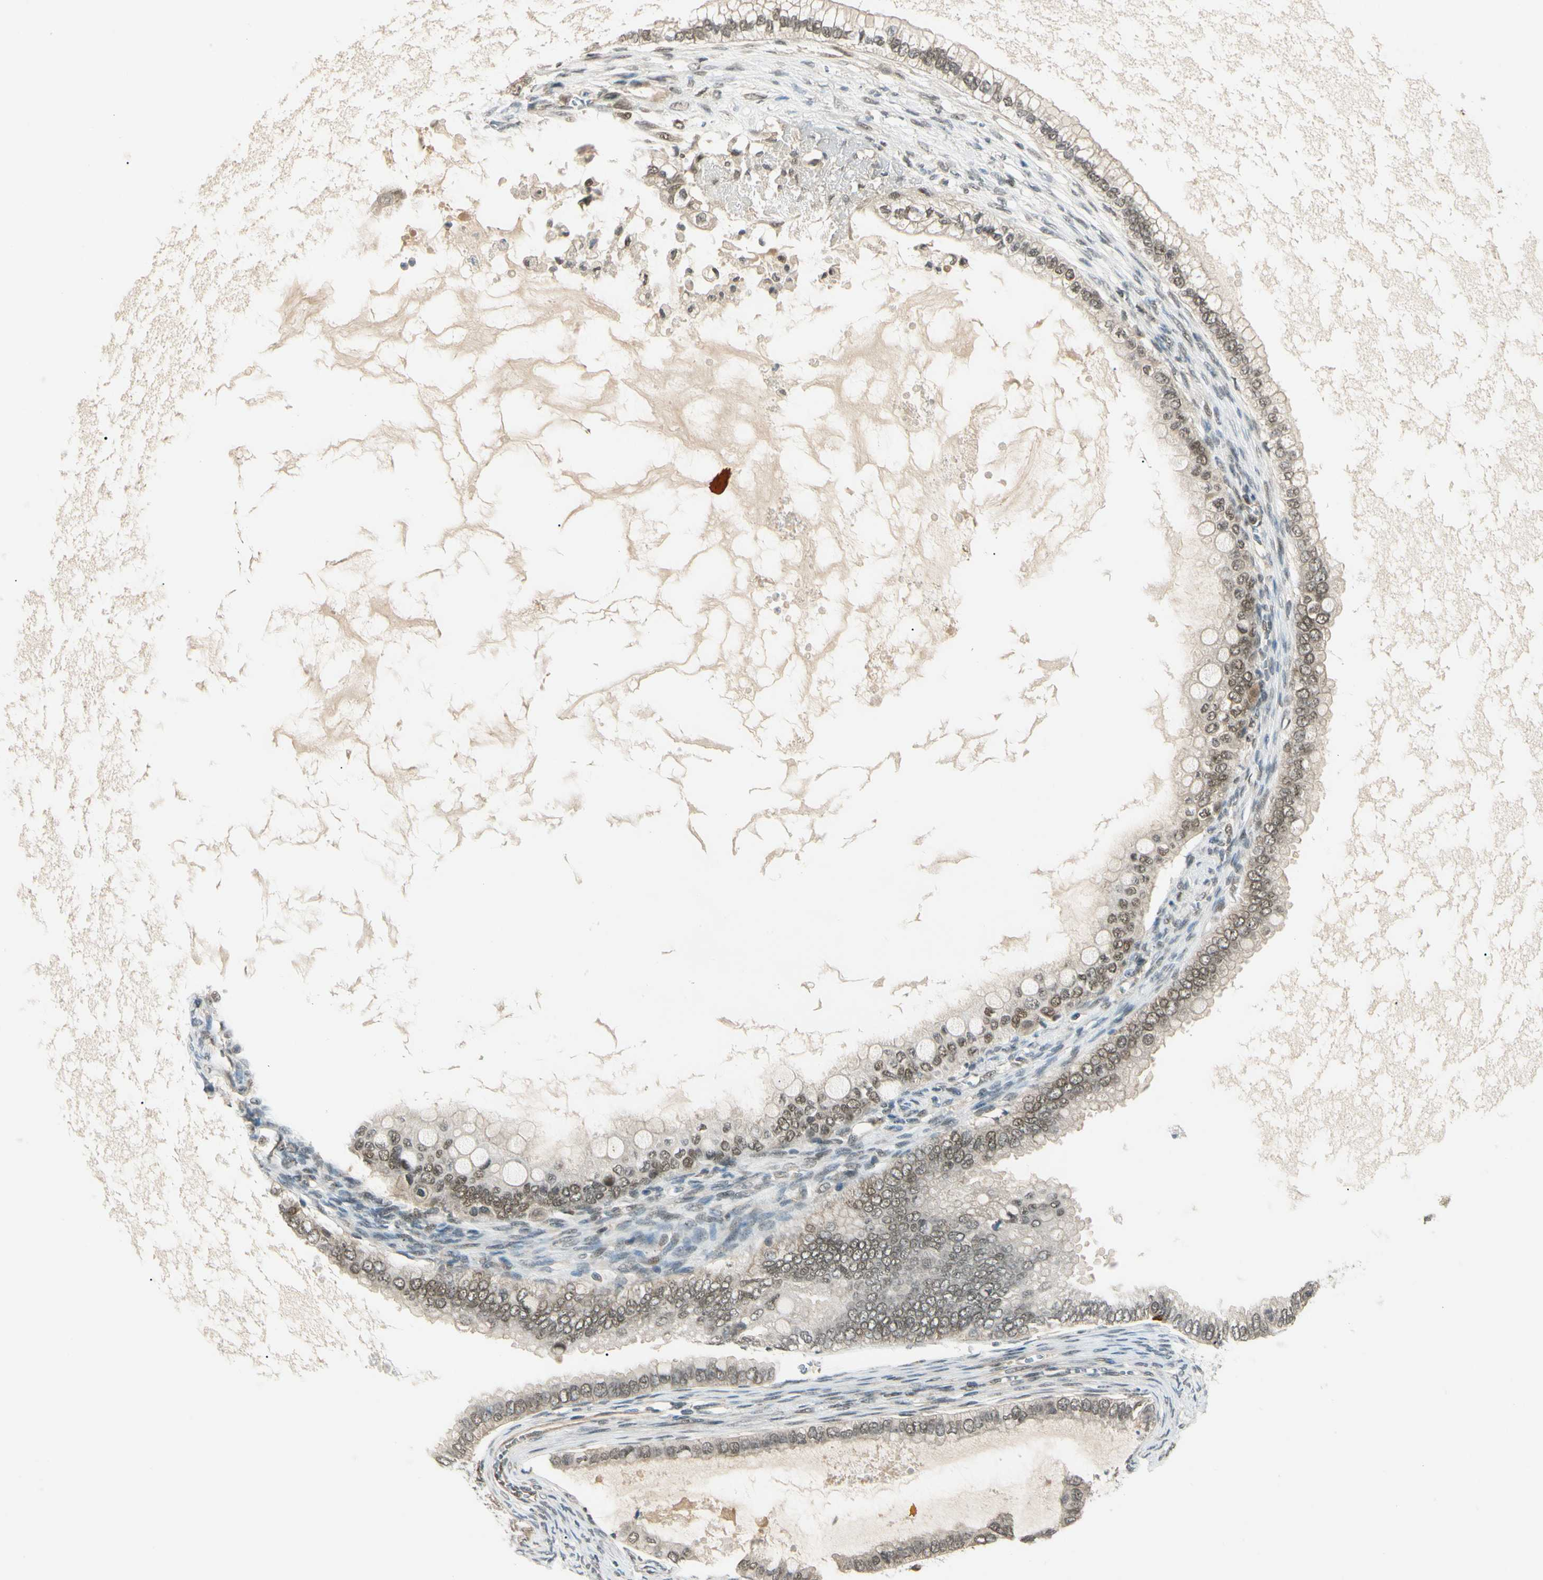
{"staining": {"intensity": "weak", "quantity": ">75%", "location": "cytoplasmic/membranous,nuclear"}, "tissue": "ovarian cancer", "cell_type": "Tumor cells", "image_type": "cancer", "snomed": [{"axis": "morphology", "description": "Cystadenocarcinoma, mucinous, NOS"}, {"axis": "topography", "description": "Ovary"}], "caption": "Protein staining reveals weak cytoplasmic/membranous and nuclear staining in about >75% of tumor cells in ovarian mucinous cystadenocarcinoma.", "gene": "ZSCAN12", "patient": {"sex": "female", "age": 80}}